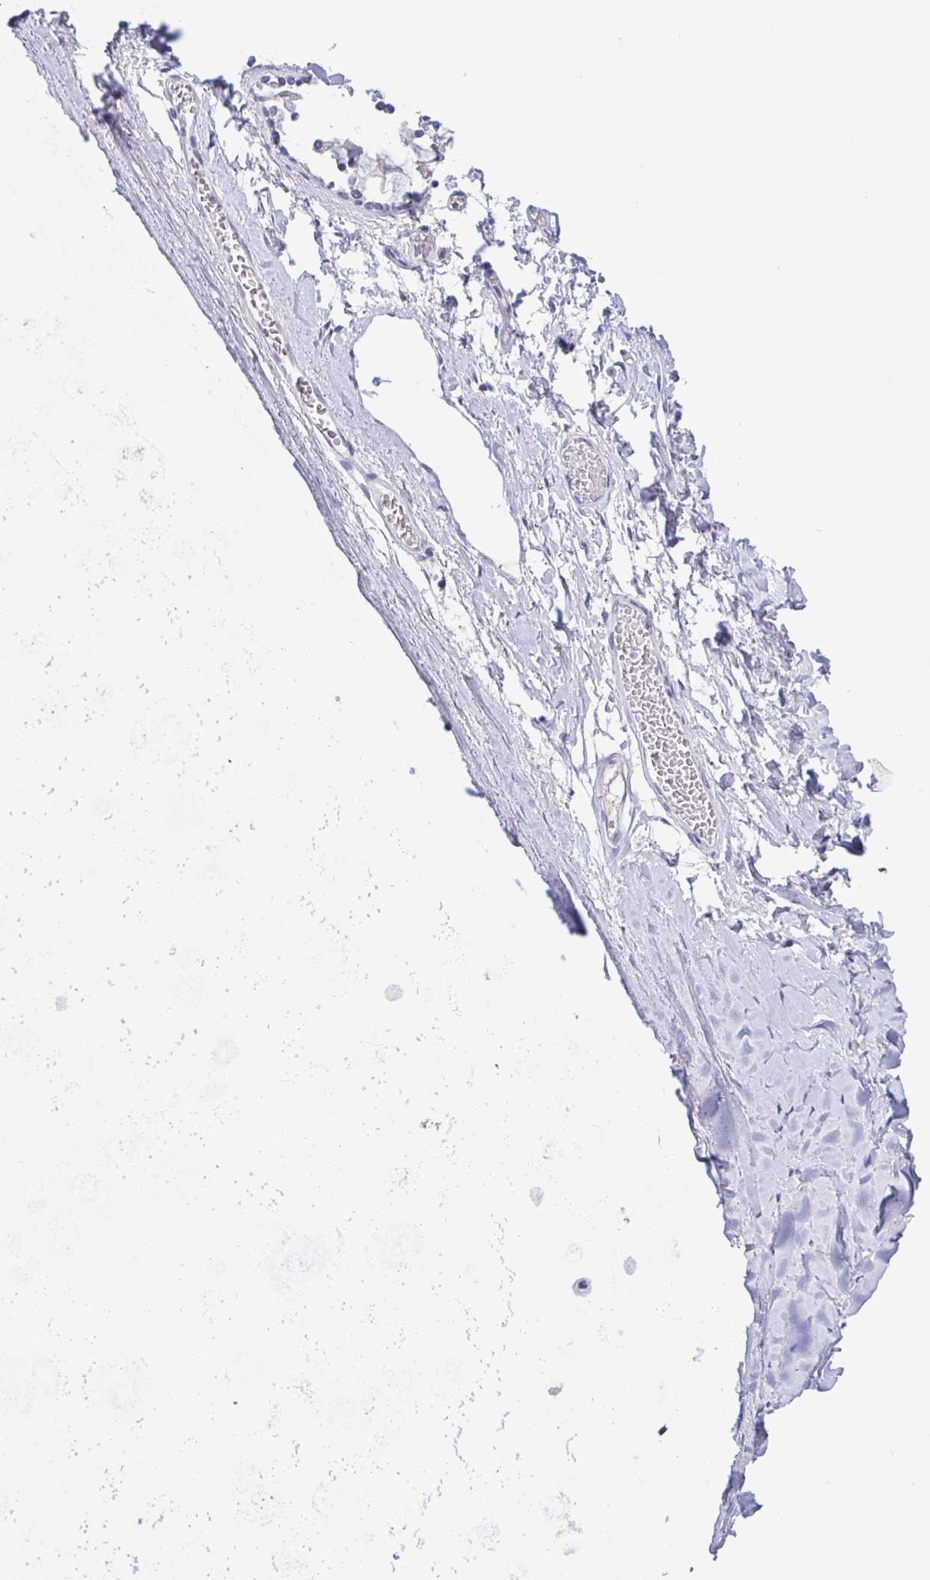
{"staining": {"intensity": "negative", "quantity": "none", "location": "none"}, "tissue": "soft tissue", "cell_type": "Chondrocytes", "image_type": "normal", "snomed": [{"axis": "morphology", "description": "Normal tissue, NOS"}, {"axis": "topography", "description": "Cartilage tissue"}, {"axis": "topography", "description": "Bronchus"}, {"axis": "topography", "description": "Peripheral nerve tissue"}], "caption": "There is no significant staining in chondrocytes of soft tissue. (Immunohistochemistry (ihc), brightfield microscopy, high magnification).", "gene": "TREH", "patient": {"sex": "male", "age": 67}}